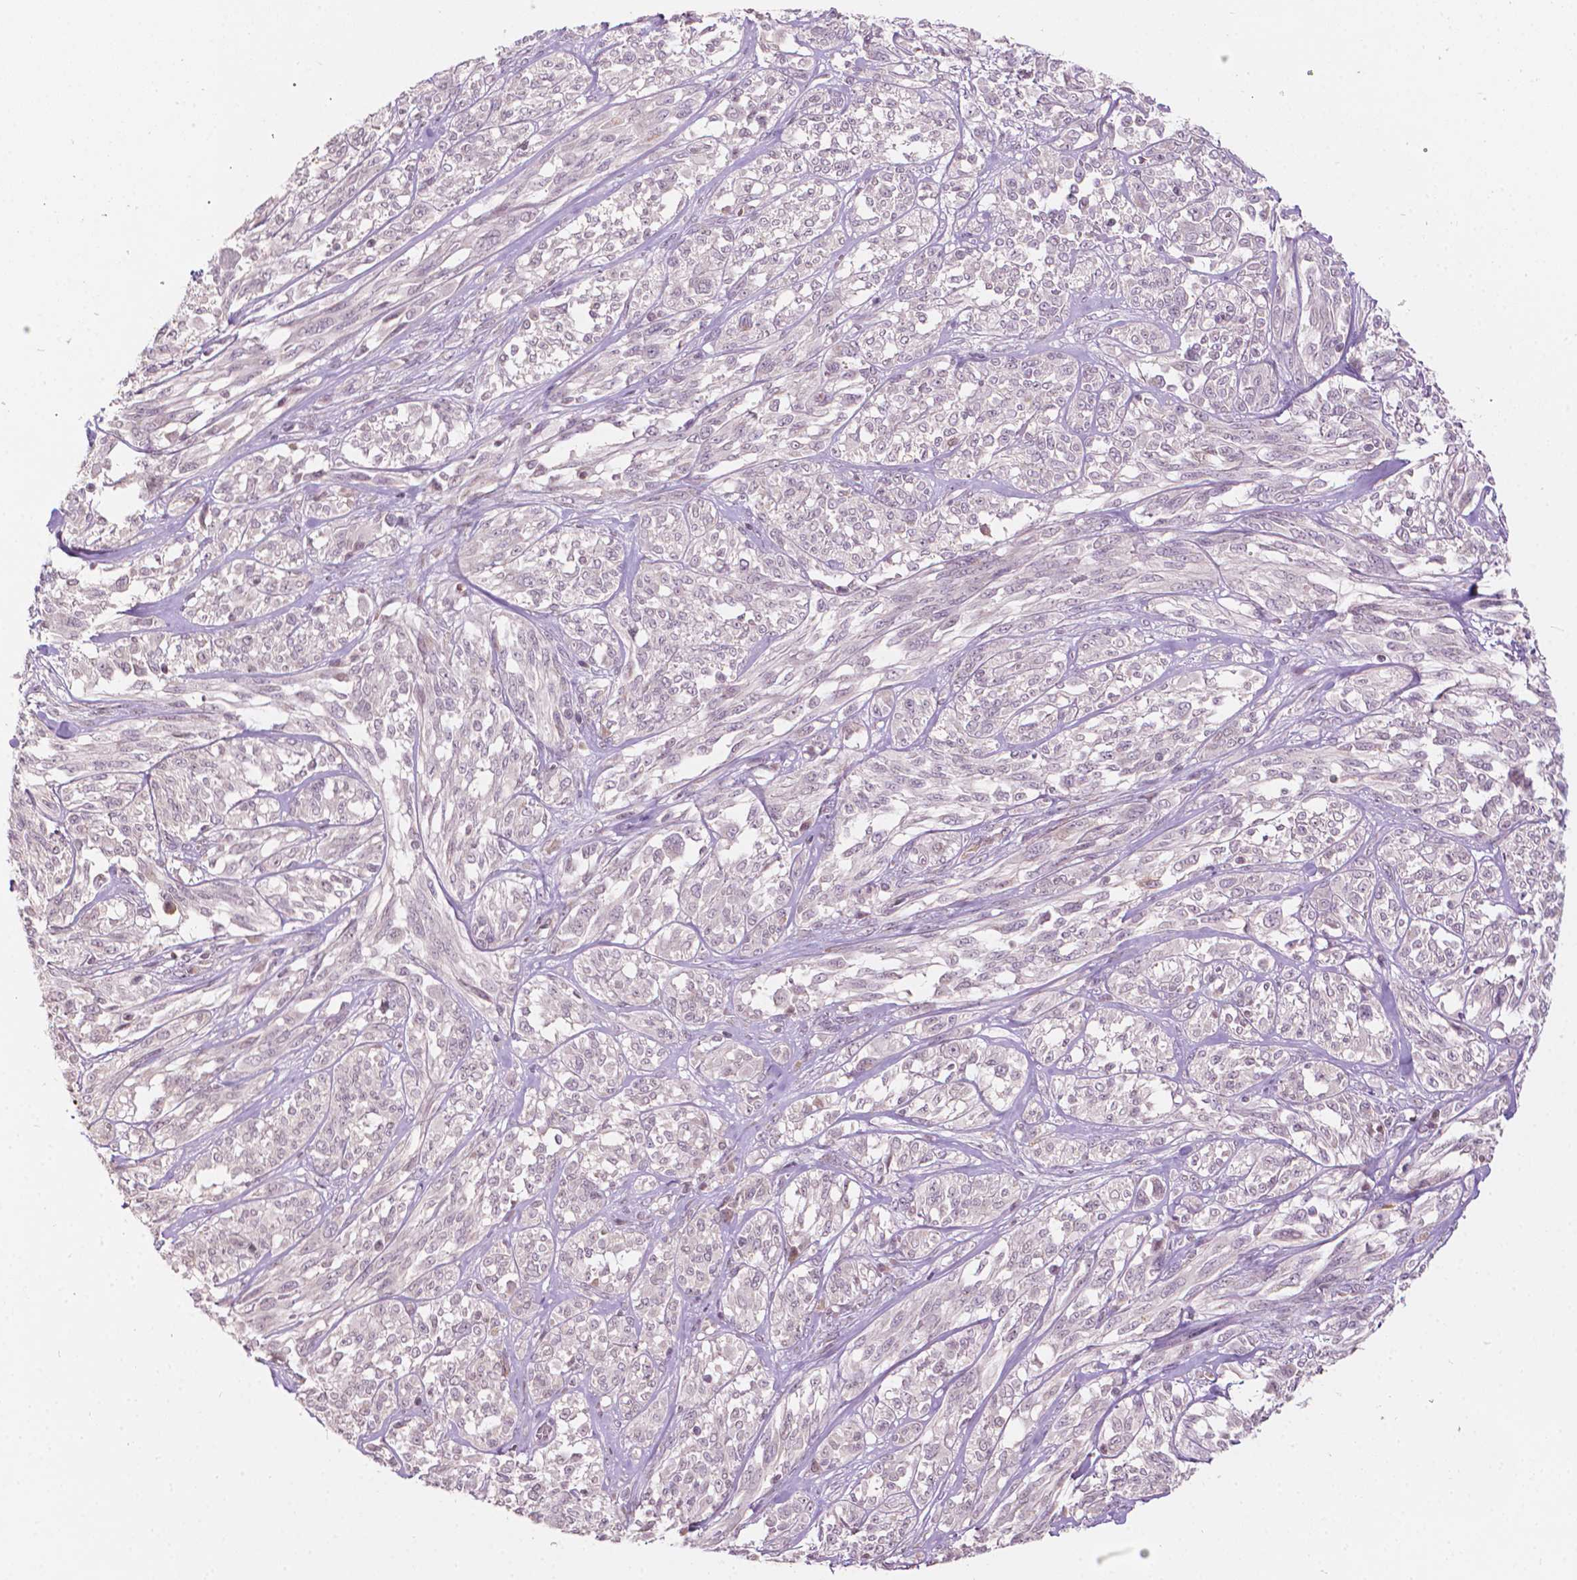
{"staining": {"intensity": "negative", "quantity": "none", "location": "none"}, "tissue": "melanoma", "cell_type": "Tumor cells", "image_type": "cancer", "snomed": [{"axis": "morphology", "description": "Malignant melanoma, NOS"}, {"axis": "topography", "description": "Skin"}], "caption": "DAB (3,3'-diaminobenzidine) immunohistochemical staining of human malignant melanoma demonstrates no significant positivity in tumor cells.", "gene": "NOS1AP", "patient": {"sex": "female", "age": 91}}